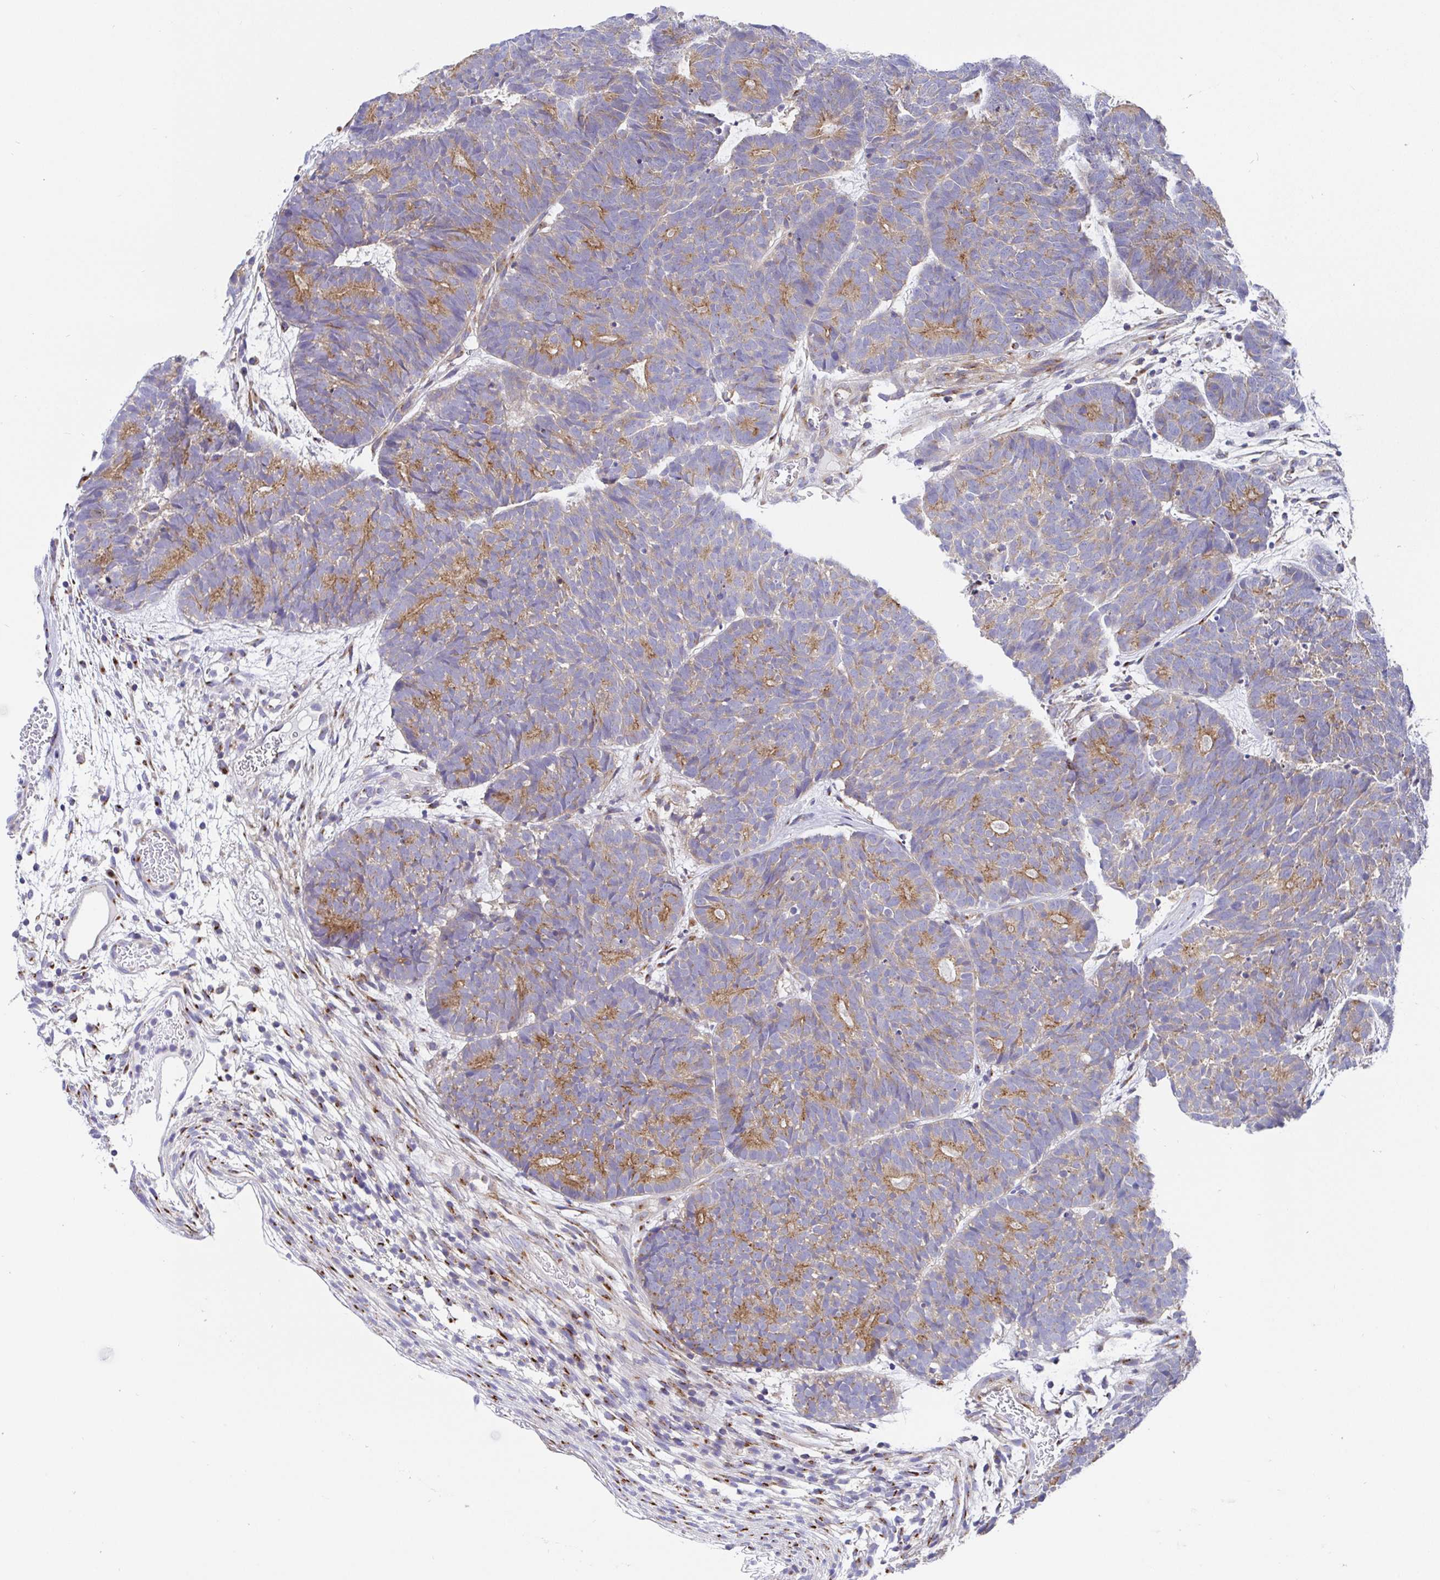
{"staining": {"intensity": "moderate", "quantity": "25%-75%", "location": "cytoplasmic/membranous"}, "tissue": "head and neck cancer", "cell_type": "Tumor cells", "image_type": "cancer", "snomed": [{"axis": "morphology", "description": "Adenocarcinoma, NOS"}, {"axis": "topography", "description": "Head-Neck"}], "caption": "DAB (3,3'-diaminobenzidine) immunohistochemical staining of human head and neck adenocarcinoma reveals moderate cytoplasmic/membranous protein expression in about 25%-75% of tumor cells.", "gene": "GOLGA1", "patient": {"sex": "female", "age": 81}}